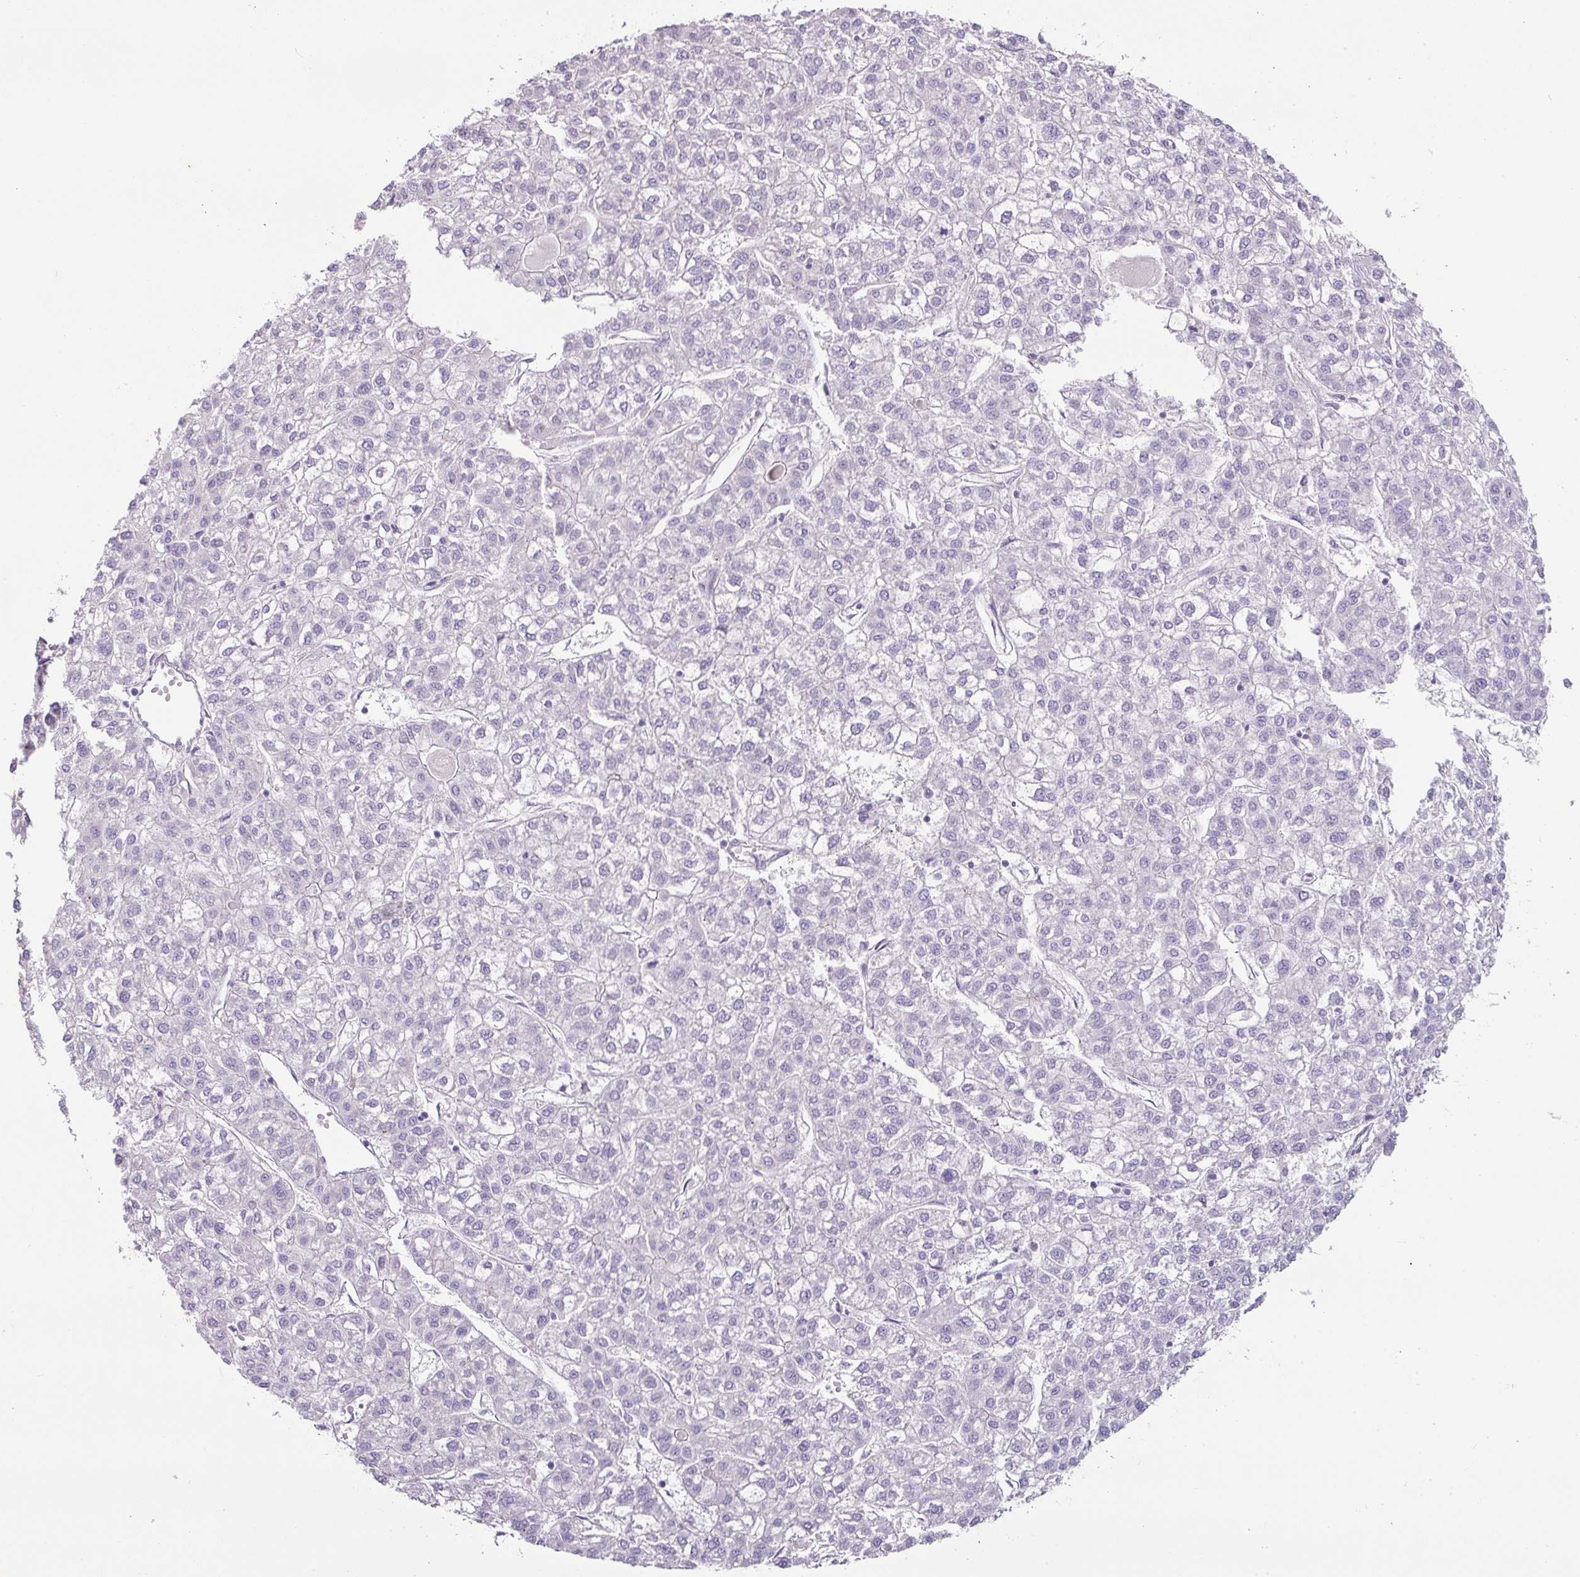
{"staining": {"intensity": "negative", "quantity": "none", "location": "none"}, "tissue": "liver cancer", "cell_type": "Tumor cells", "image_type": "cancer", "snomed": [{"axis": "morphology", "description": "Carcinoma, Hepatocellular, NOS"}, {"axis": "topography", "description": "Liver"}], "caption": "Tumor cells are negative for brown protein staining in hepatocellular carcinoma (liver).", "gene": "OR52N1", "patient": {"sex": "female", "age": 43}}